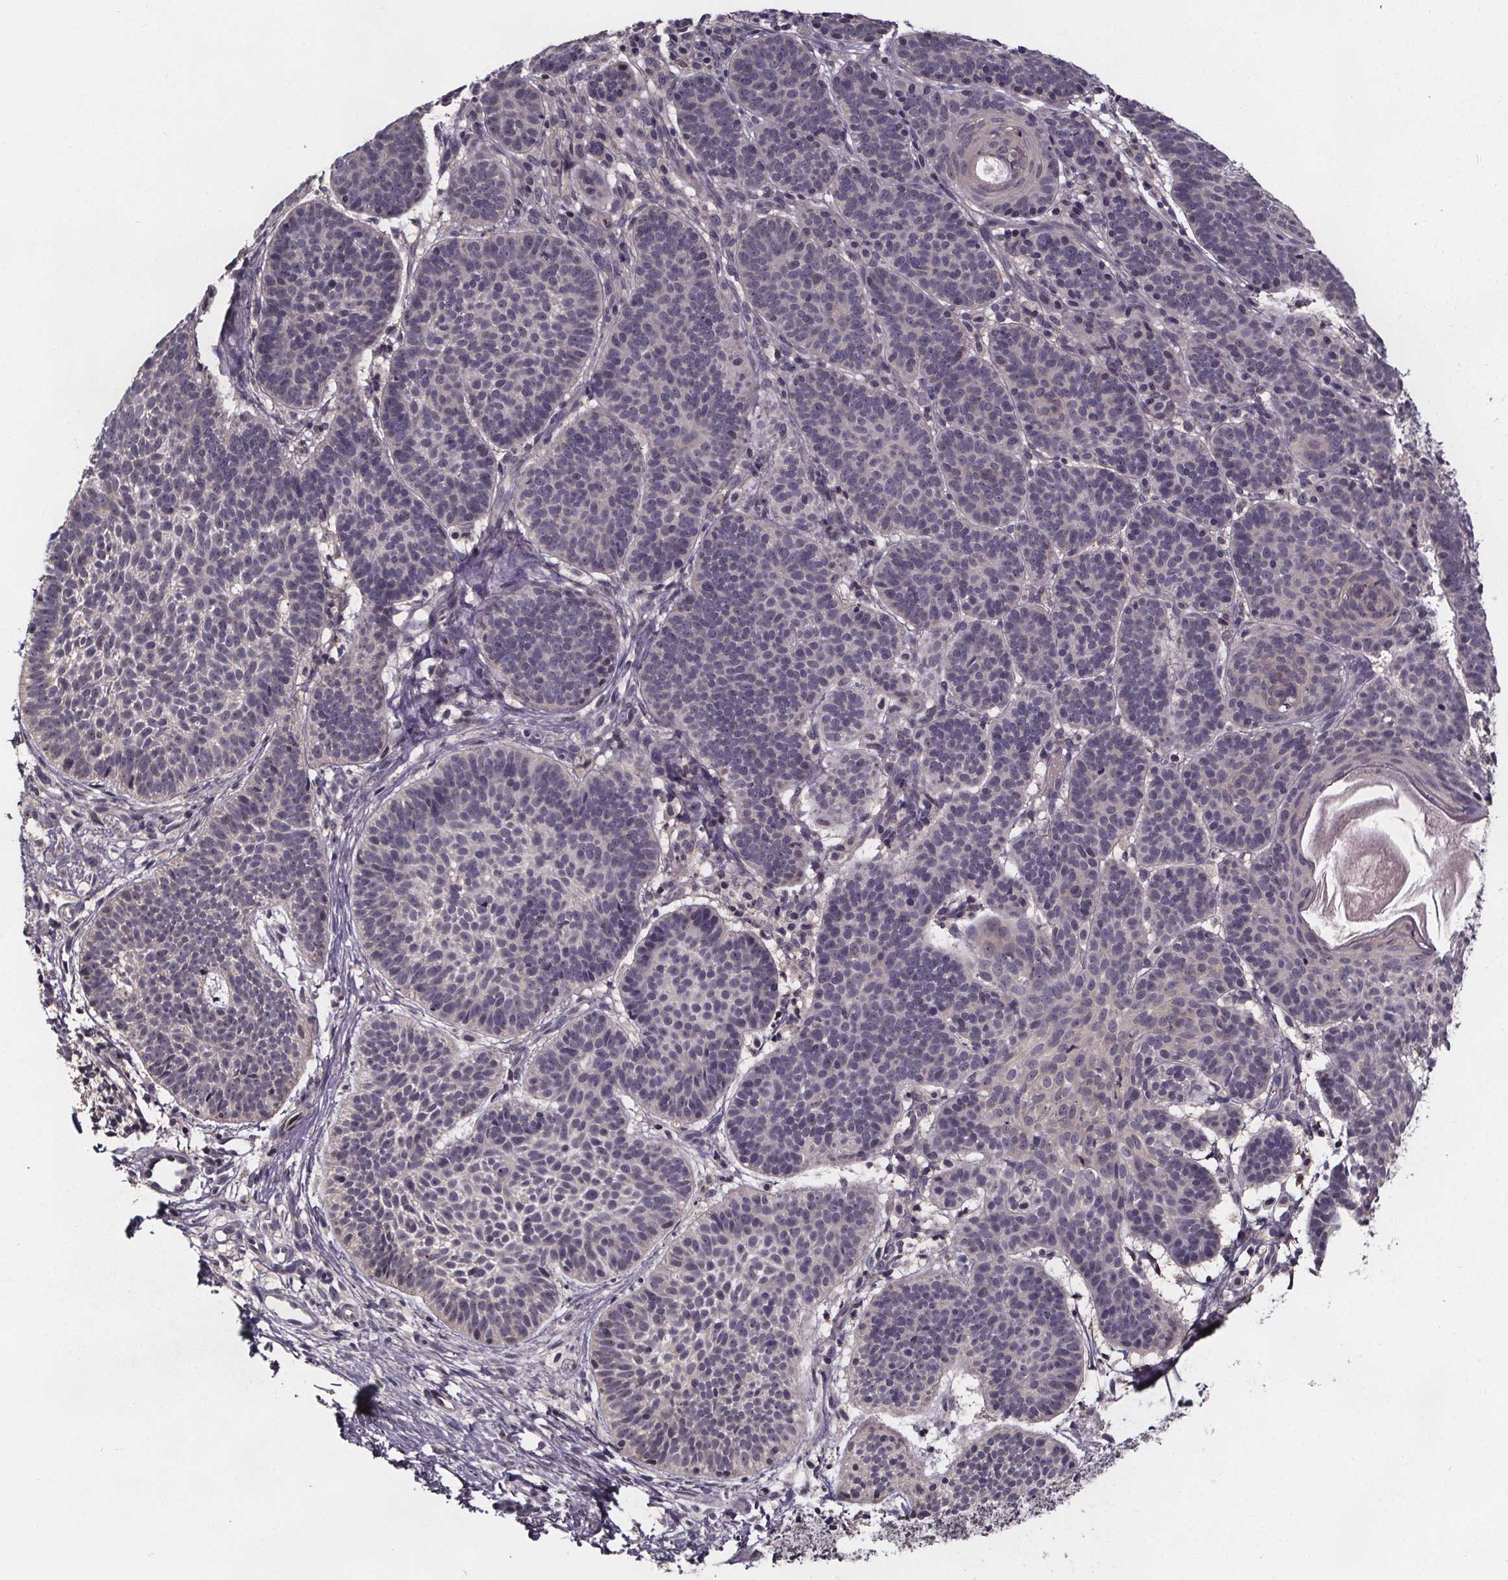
{"staining": {"intensity": "negative", "quantity": "none", "location": "none"}, "tissue": "skin cancer", "cell_type": "Tumor cells", "image_type": "cancer", "snomed": [{"axis": "morphology", "description": "Basal cell carcinoma"}, {"axis": "topography", "description": "Skin"}], "caption": "A high-resolution micrograph shows immunohistochemistry (IHC) staining of skin cancer (basal cell carcinoma), which shows no significant staining in tumor cells. The staining is performed using DAB (3,3'-diaminobenzidine) brown chromogen with nuclei counter-stained in using hematoxylin.", "gene": "SMIM1", "patient": {"sex": "male", "age": 72}}